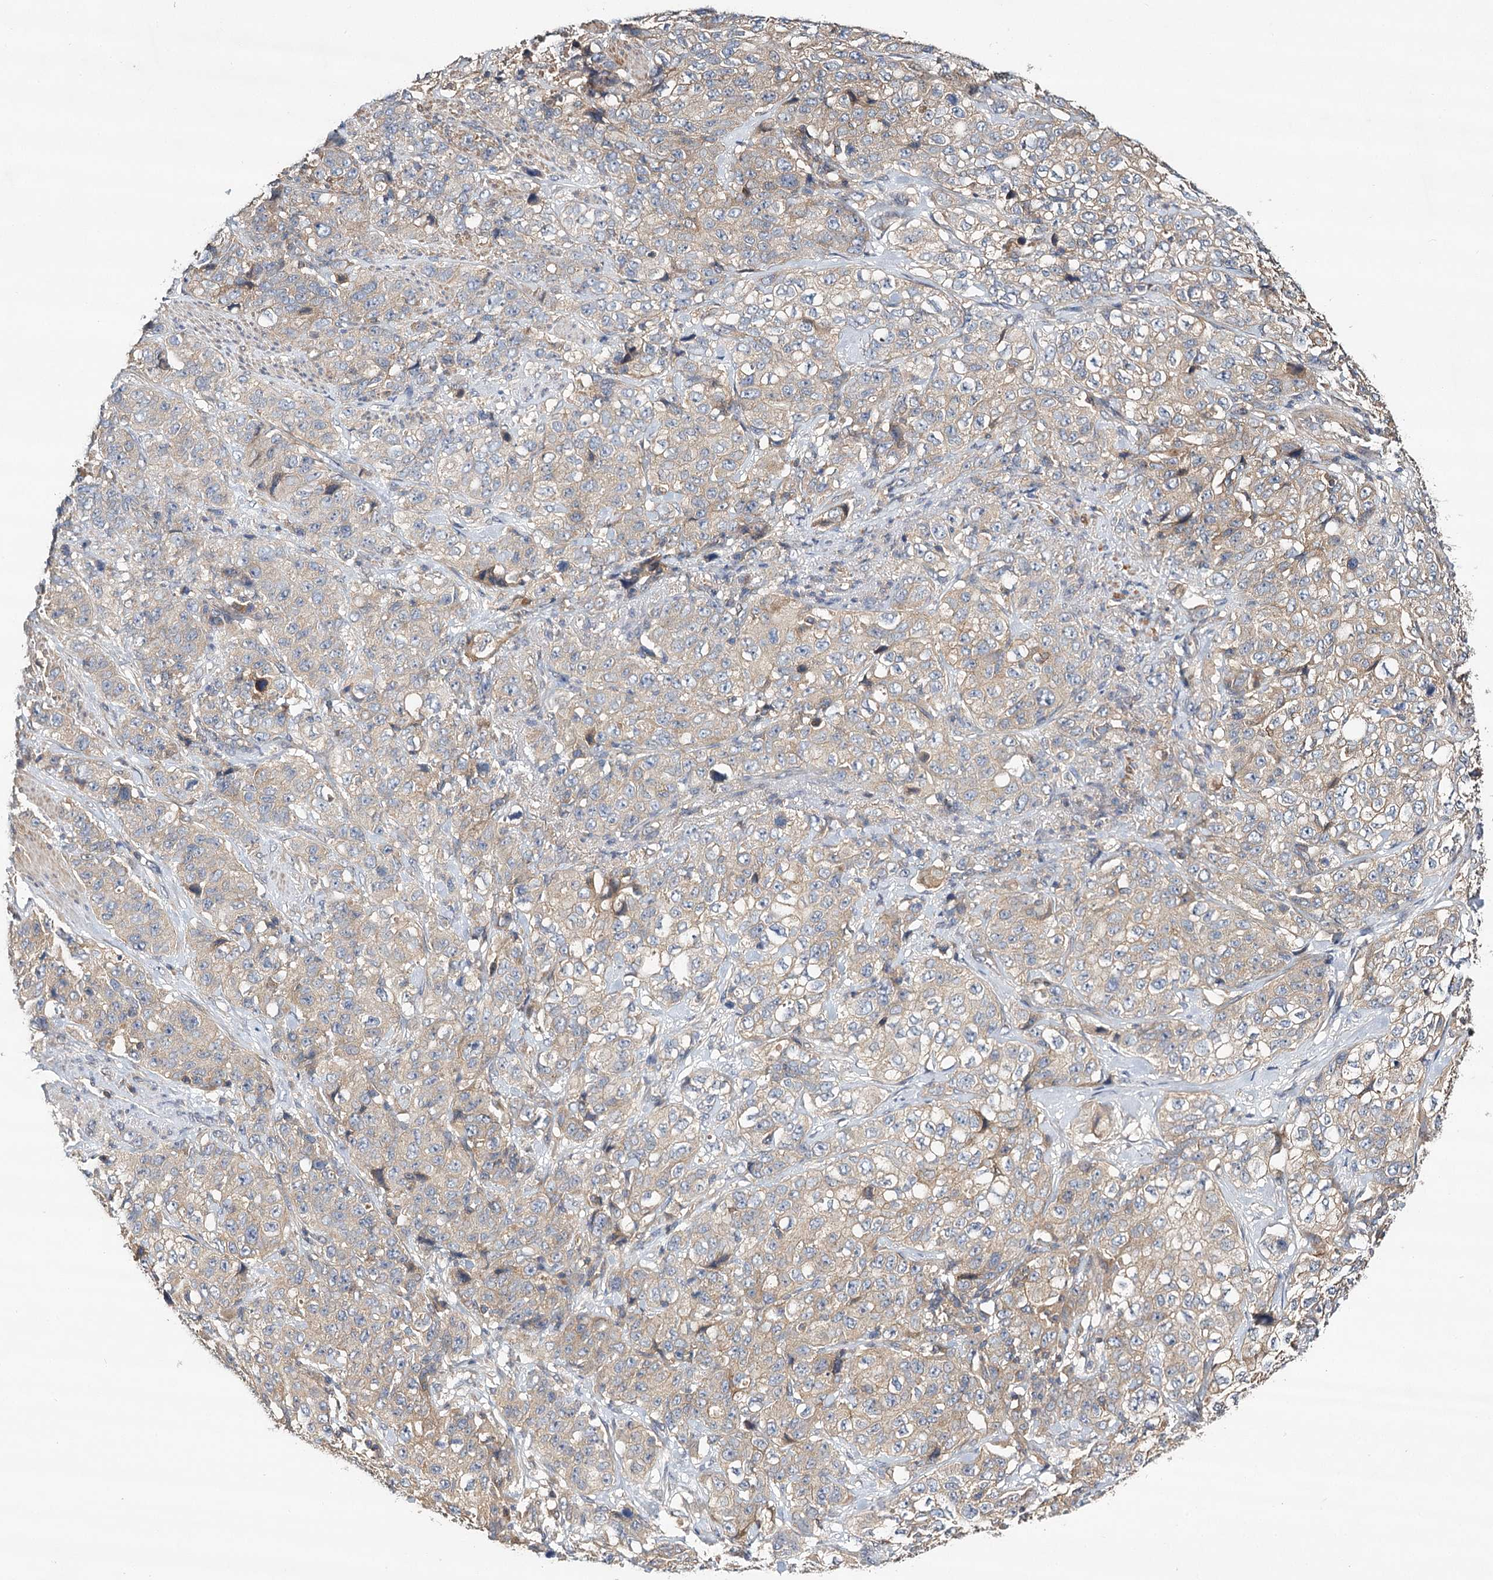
{"staining": {"intensity": "weak", "quantity": ">75%", "location": "cytoplasmic/membranous"}, "tissue": "stomach cancer", "cell_type": "Tumor cells", "image_type": "cancer", "snomed": [{"axis": "morphology", "description": "Adenocarcinoma, NOS"}, {"axis": "topography", "description": "Stomach"}], "caption": "Stomach cancer (adenocarcinoma) was stained to show a protein in brown. There is low levels of weak cytoplasmic/membranous expression in approximately >75% of tumor cells.", "gene": "LSS", "patient": {"sex": "male", "age": 48}}